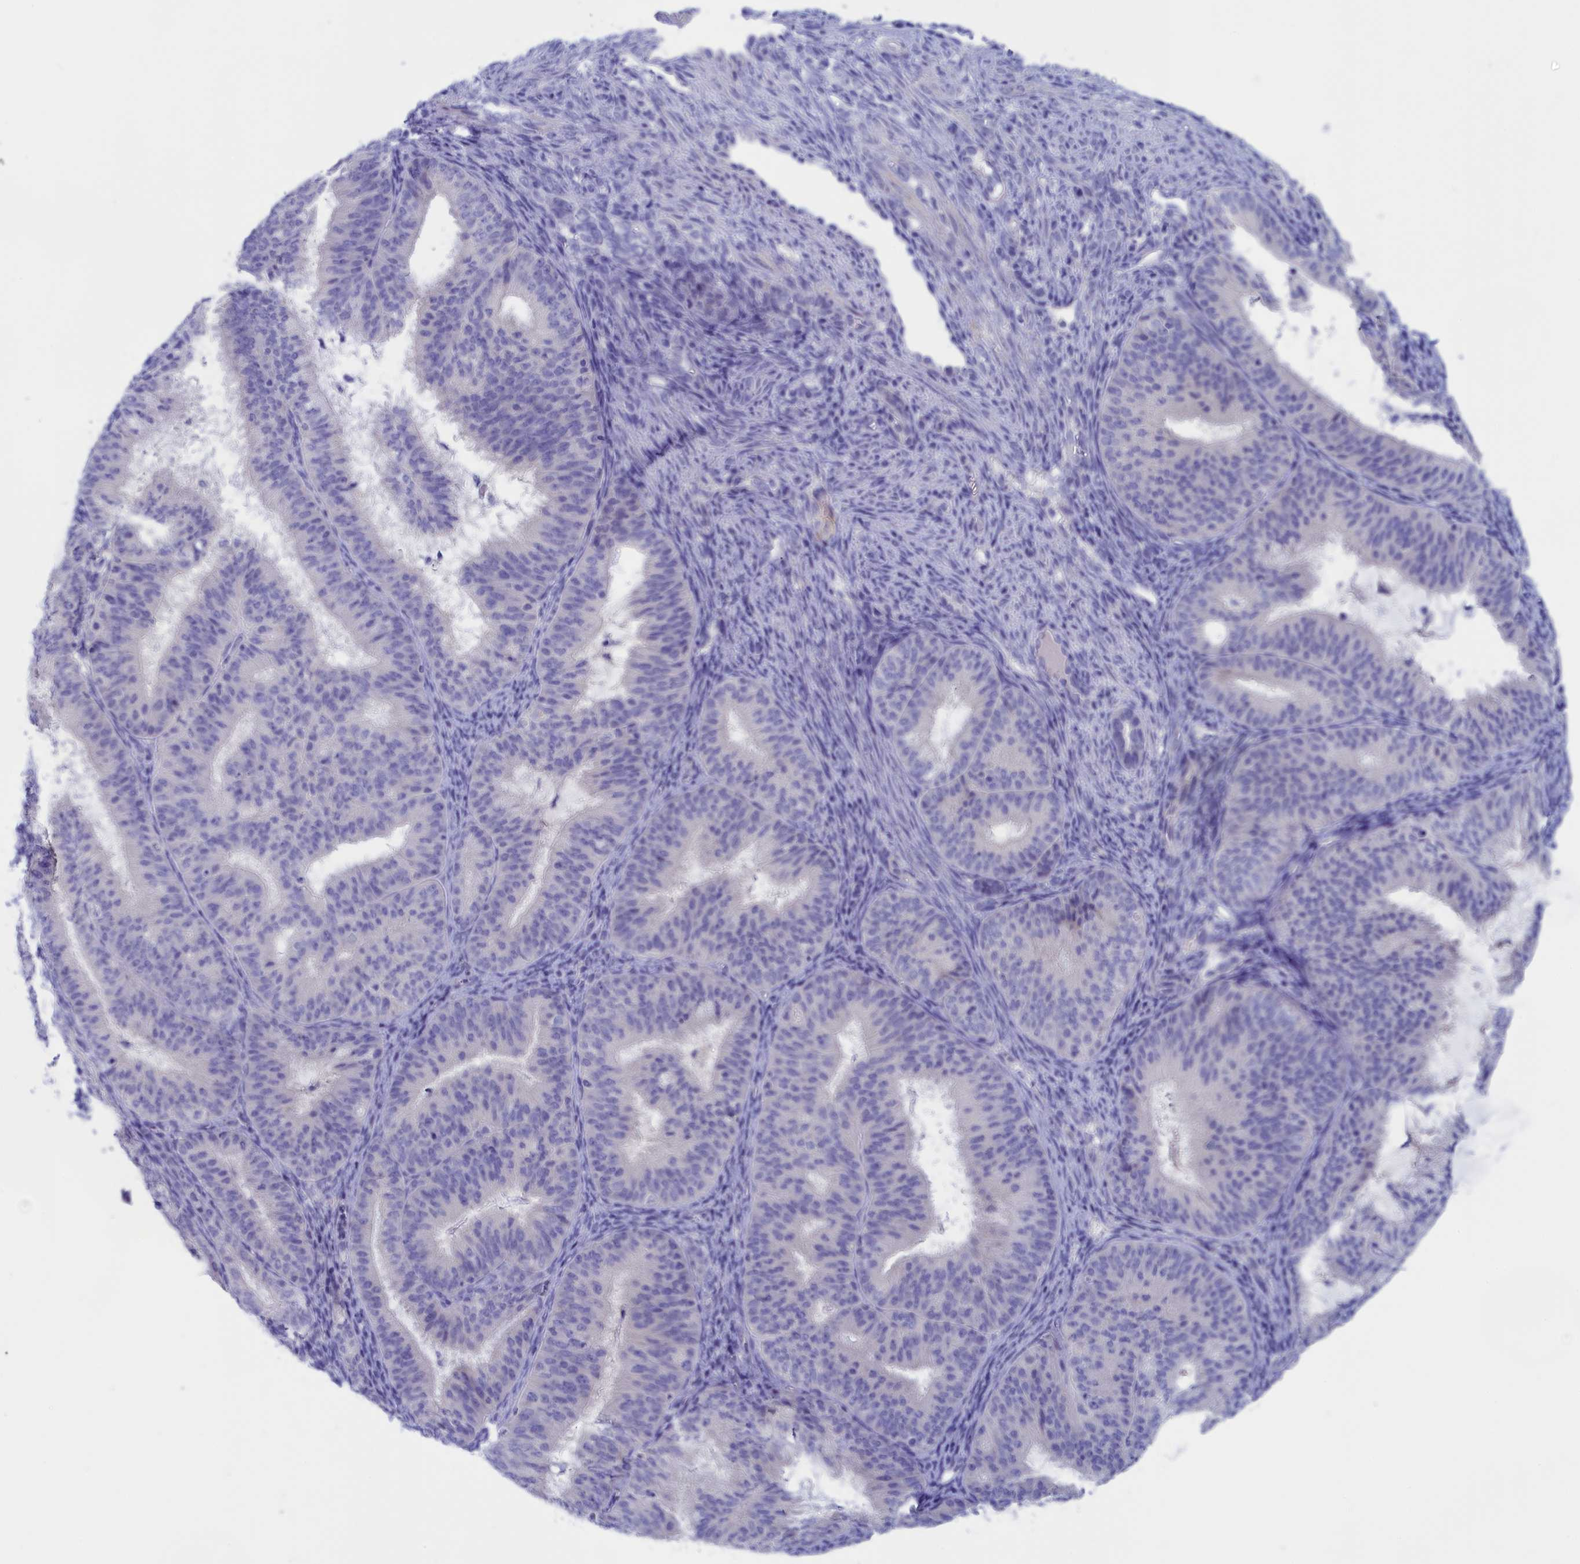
{"staining": {"intensity": "negative", "quantity": "none", "location": "none"}, "tissue": "endometrial cancer", "cell_type": "Tumor cells", "image_type": "cancer", "snomed": [{"axis": "morphology", "description": "Adenocarcinoma, NOS"}, {"axis": "topography", "description": "Endometrium"}], "caption": "An immunohistochemistry image of adenocarcinoma (endometrial) is shown. There is no staining in tumor cells of adenocarcinoma (endometrial).", "gene": "ANKRD2", "patient": {"sex": "female", "age": 51}}